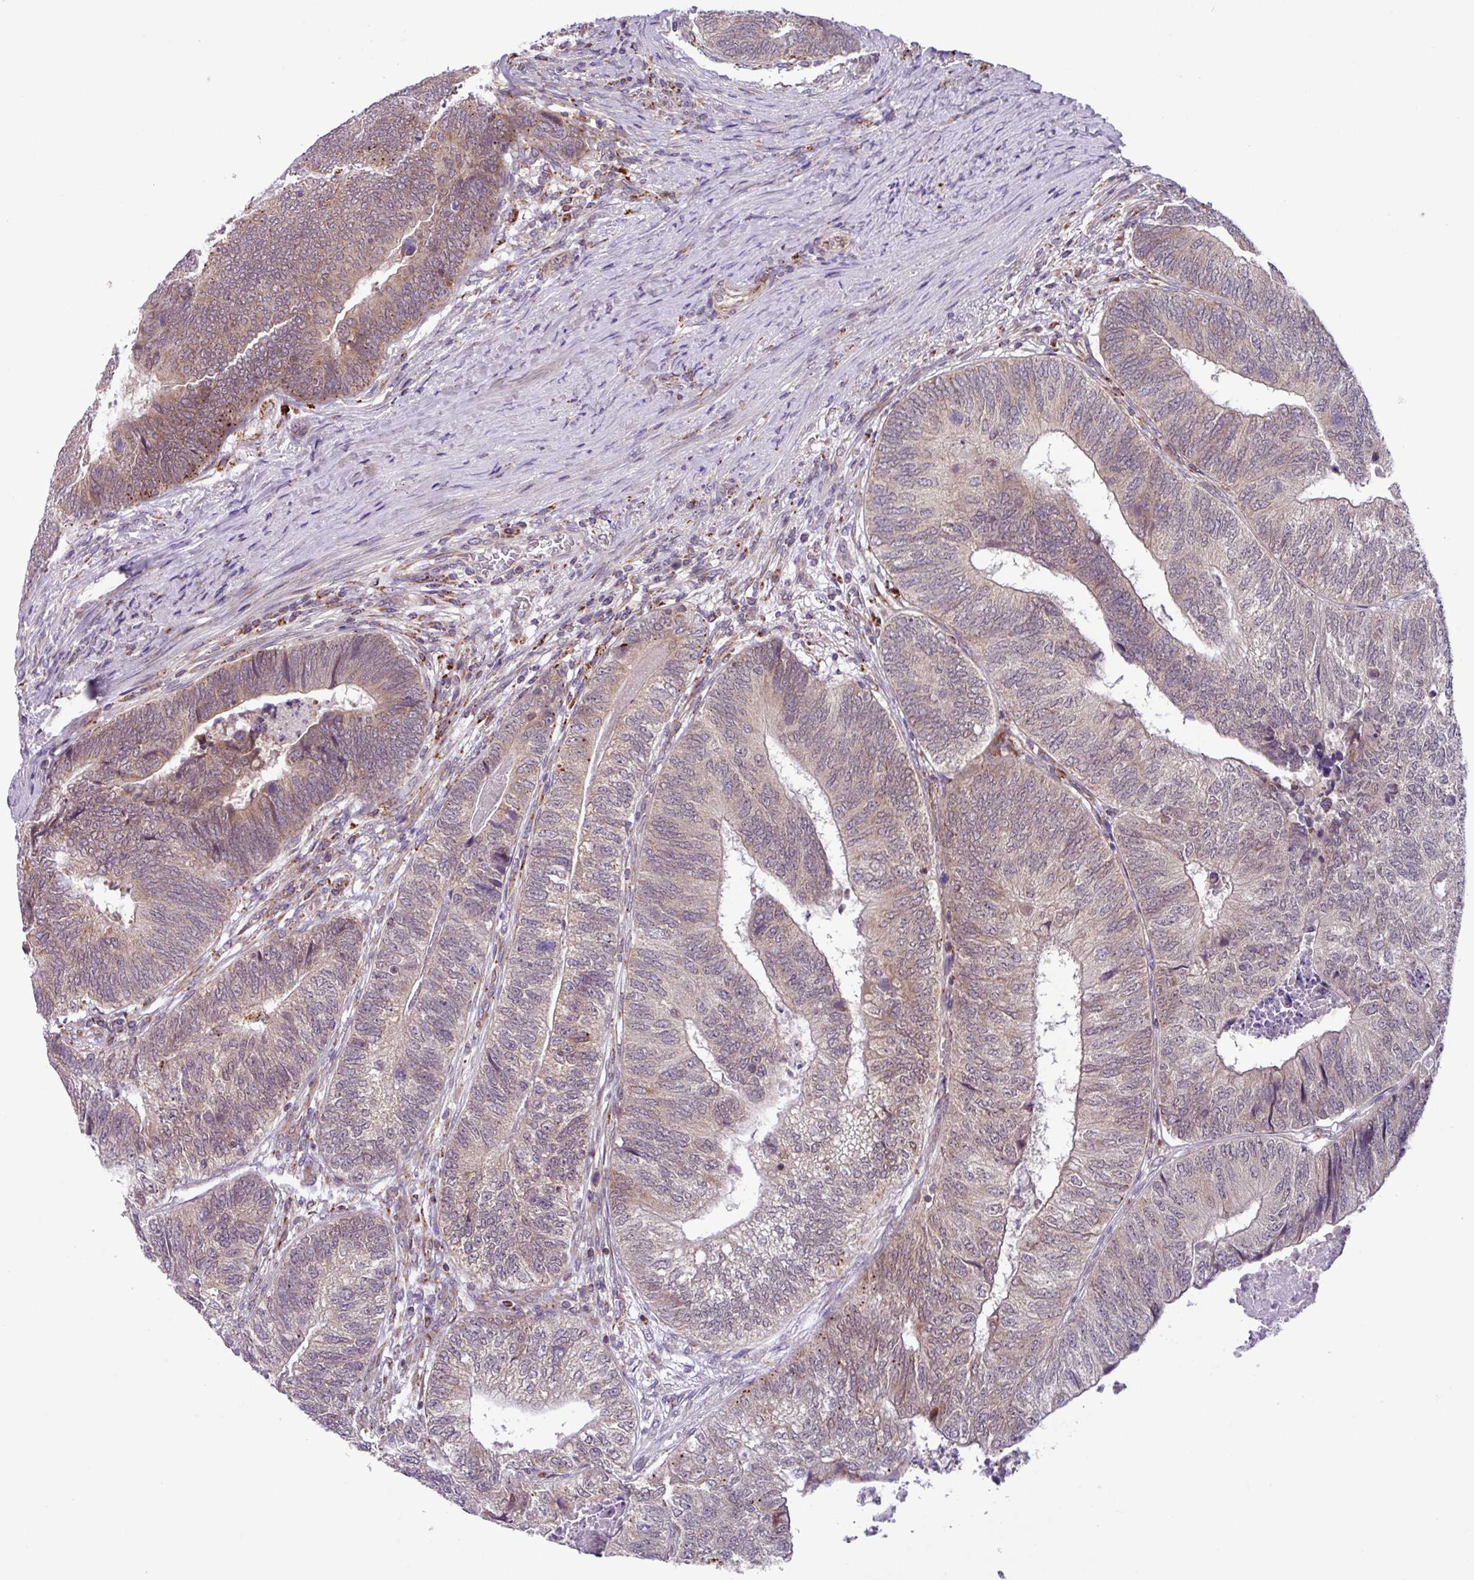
{"staining": {"intensity": "weak", "quantity": "25%-75%", "location": "cytoplasmic/membranous"}, "tissue": "colorectal cancer", "cell_type": "Tumor cells", "image_type": "cancer", "snomed": [{"axis": "morphology", "description": "Adenocarcinoma, NOS"}, {"axis": "topography", "description": "Colon"}], "caption": "Adenocarcinoma (colorectal) tissue displays weak cytoplasmic/membranous expression in approximately 25%-75% of tumor cells, visualized by immunohistochemistry.", "gene": "AKIRIN1", "patient": {"sex": "female", "age": 67}}